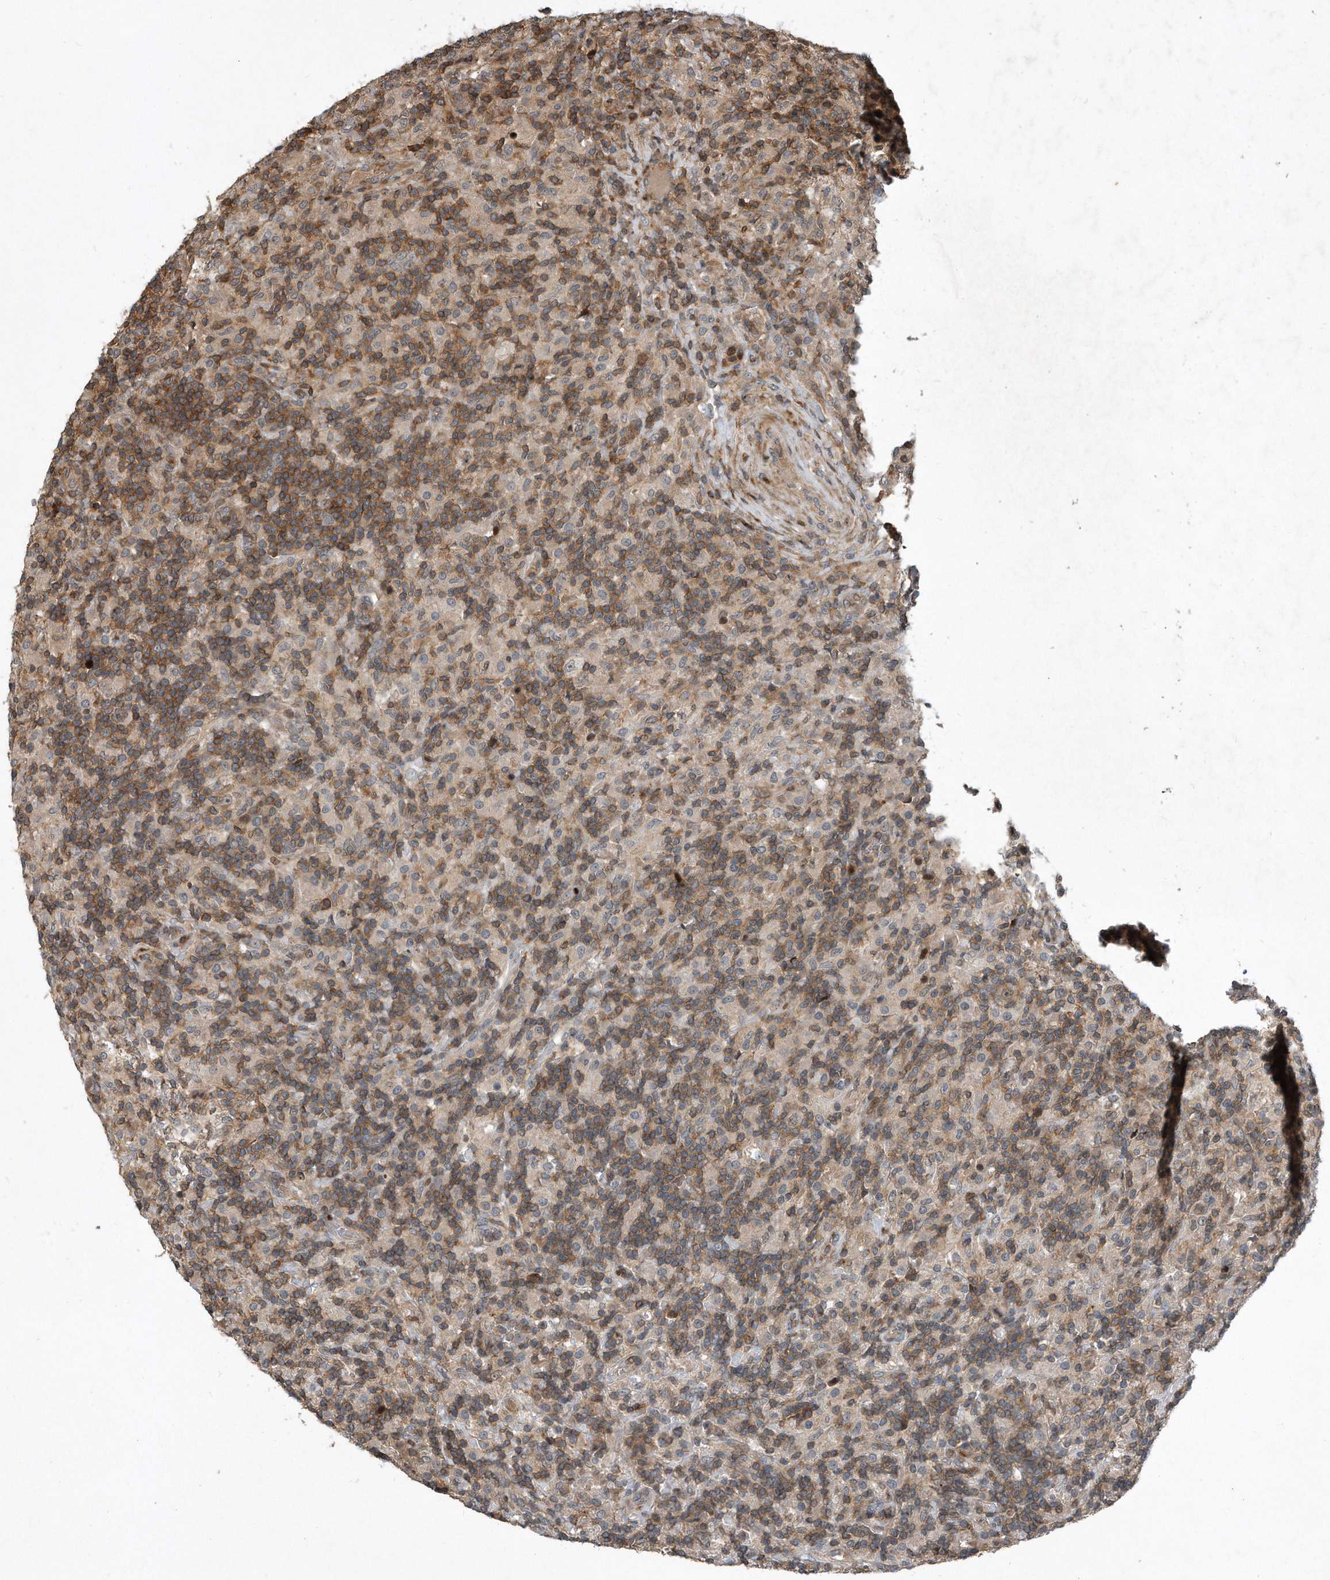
{"staining": {"intensity": "negative", "quantity": "none", "location": "none"}, "tissue": "lymphoma", "cell_type": "Tumor cells", "image_type": "cancer", "snomed": [{"axis": "morphology", "description": "Hodgkin's disease, NOS"}, {"axis": "topography", "description": "Lymph node"}], "caption": "Tumor cells are negative for protein expression in human lymphoma.", "gene": "PGBD2", "patient": {"sex": "male", "age": 70}}